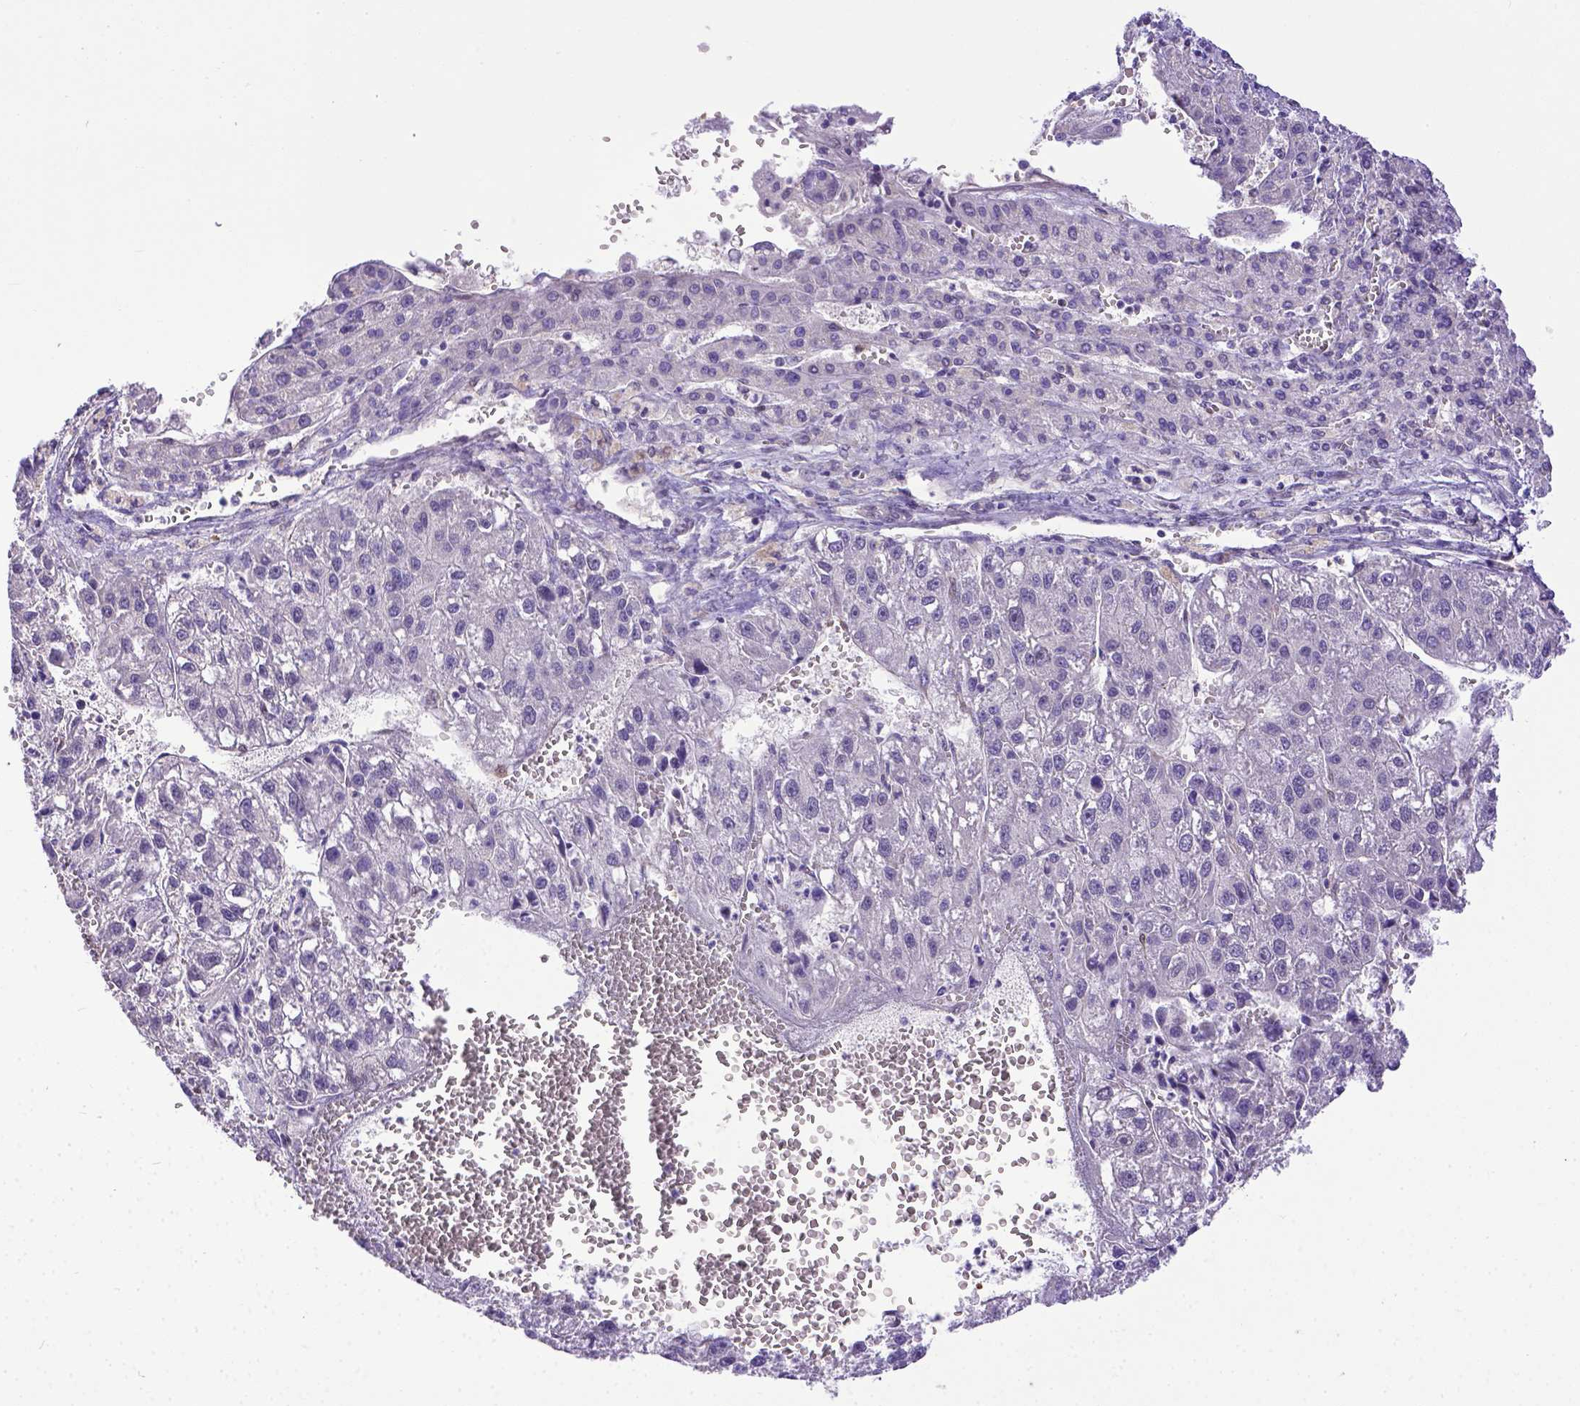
{"staining": {"intensity": "negative", "quantity": "none", "location": "none"}, "tissue": "liver cancer", "cell_type": "Tumor cells", "image_type": "cancer", "snomed": [{"axis": "morphology", "description": "Carcinoma, Hepatocellular, NOS"}, {"axis": "topography", "description": "Liver"}], "caption": "Immunohistochemical staining of human liver hepatocellular carcinoma exhibits no significant expression in tumor cells. (DAB immunohistochemistry (IHC) with hematoxylin counter stain).", "gene": "BTN1A1", "patient": {"sex": "female", "age": 70}}